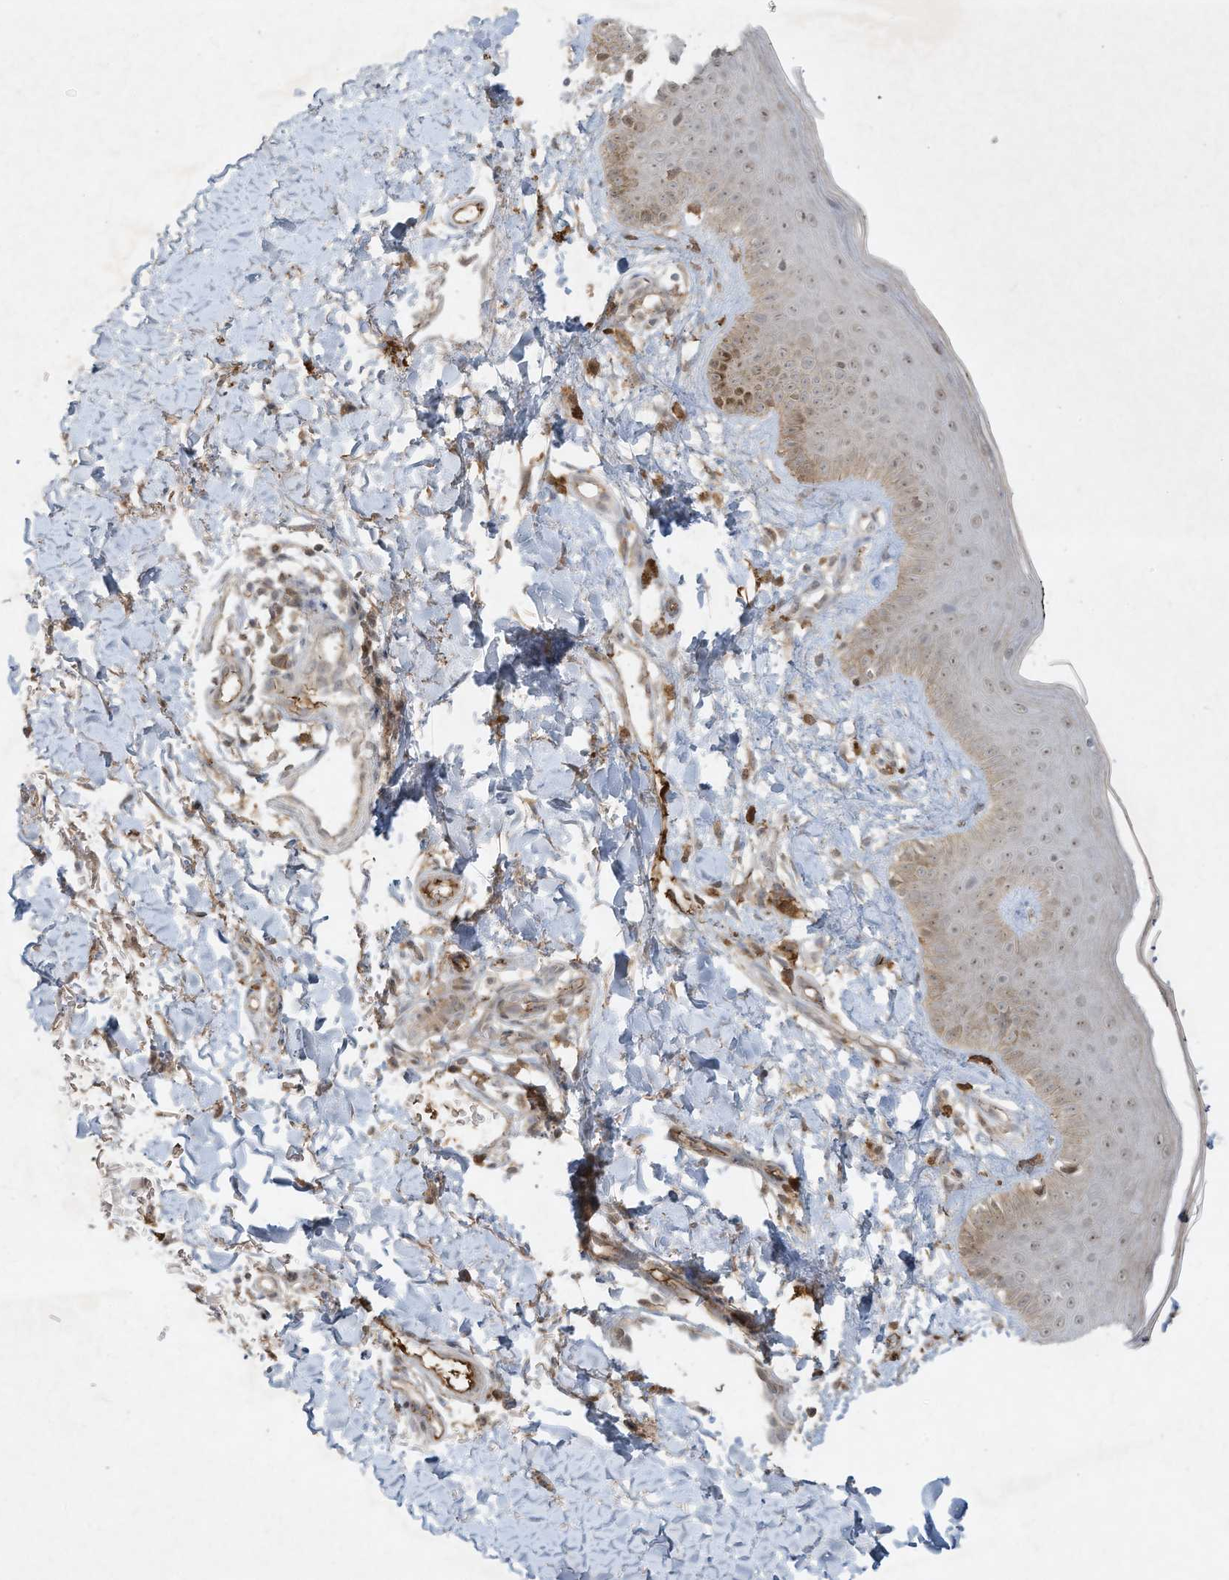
{"staining": {"intensity": "weak", "quantity": ">75%", "location": "cytoplasmic/membranous,nuclear"}, "tissue": "skin", "cell_type": "Fibroblasts", "image_type": "normal", "snomed": [{"axis": "morphology", "description": "Normal tissue, NOS"}, {"axis": "topography", "description": "Skin"}], "caption": "This is a photomicrograph of IHC staining of unremarkable skin, which shows weak expression in the cytoplasmic/membranous,nuclear of fibroblasts.", "gene": "FETUB", "patient": {"sex": "male", "age": 52}}